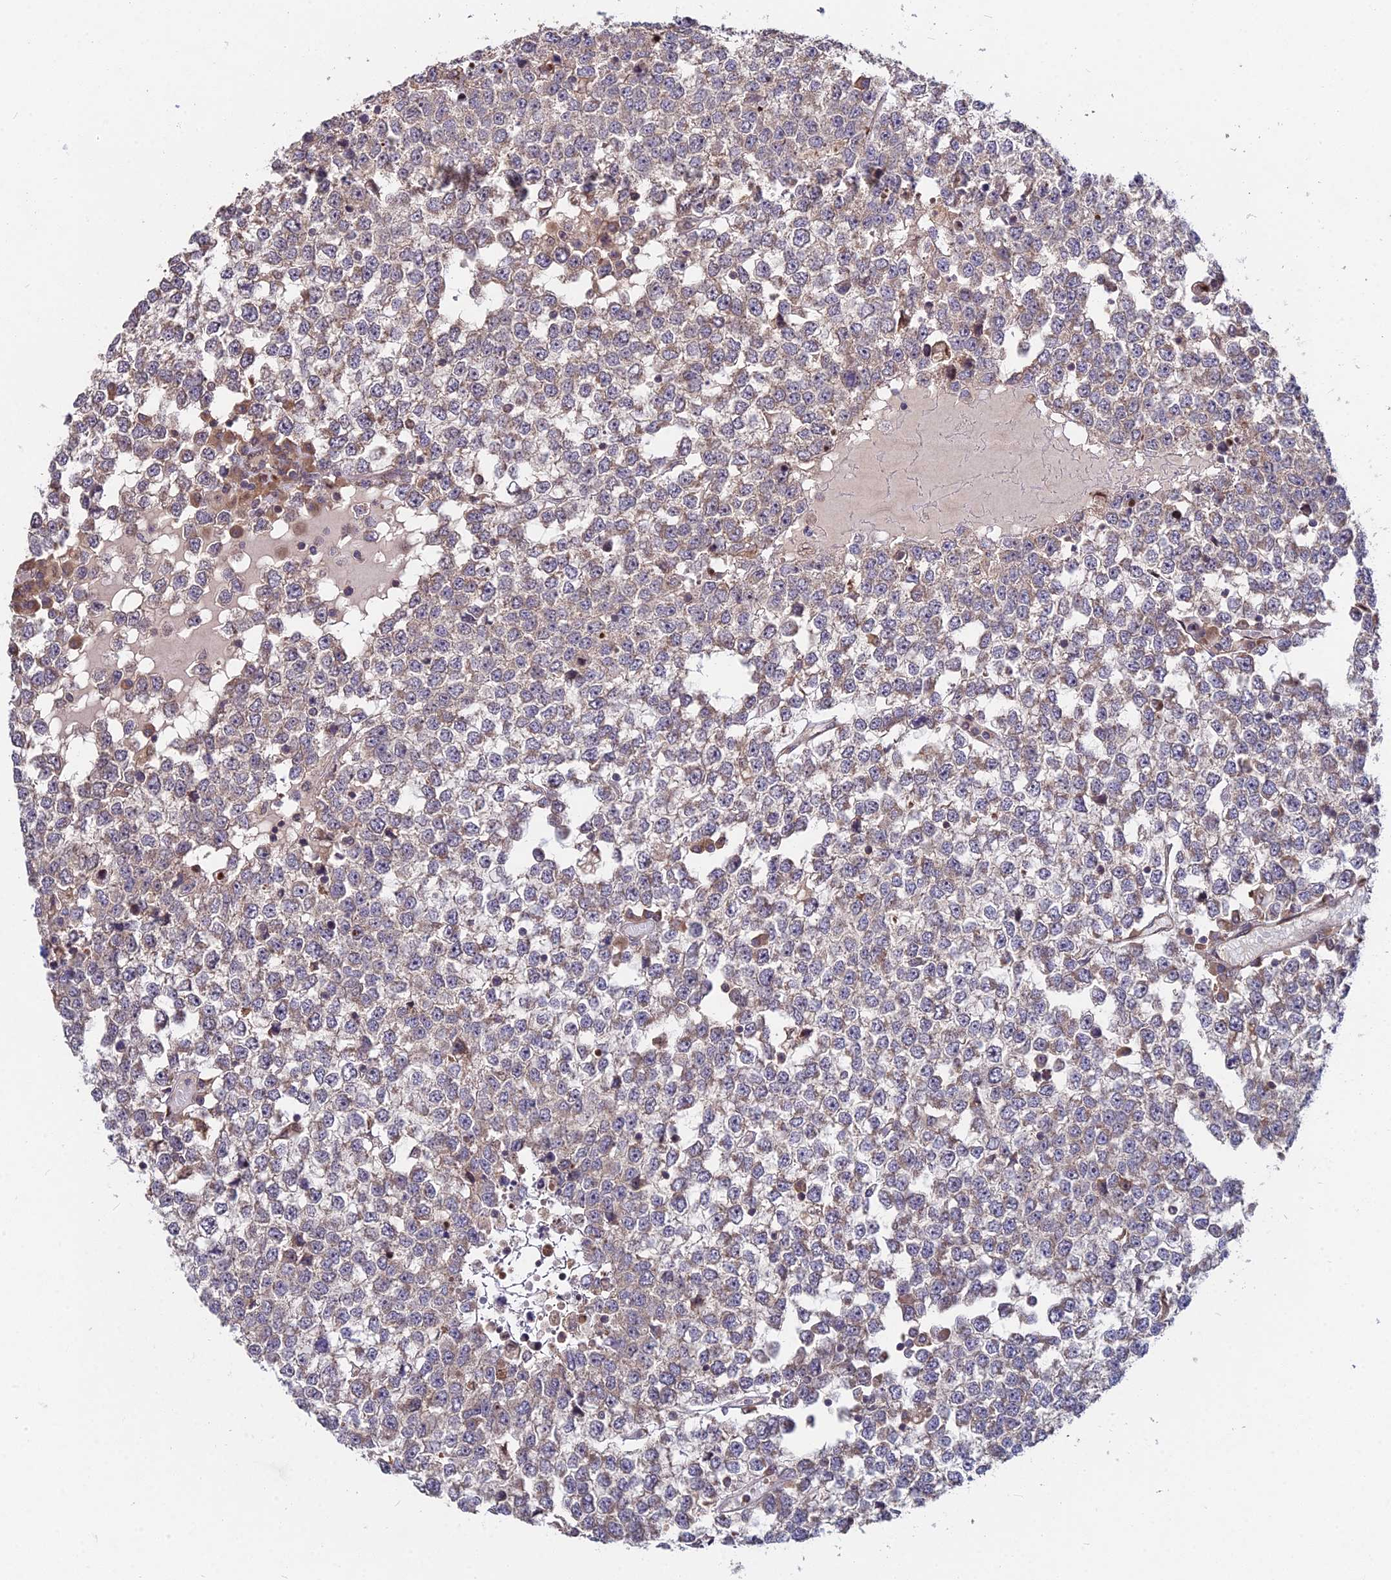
{"staining": {"intensity": "weak", "quantity": "25%-75%", "location": "cytoplasmic/membranous"}, "tissue": "testis cancer", "cell_type": "Tumor cells", "image_type": "cancer", "snomed": [{"axis": "morphology", "description": "Seminoma, NOS"}, {"axis": "topography", "description": "Testis"}], "caption": "An image showing weak cytoplasmic/membranous staining in approximately 25%-75% of tumor cells in testis cancer (seminoma), as visualized by brown immunohistochemical staining.", "gene": "RBMS2", "patient": {"sex": "male", "age": 65}}